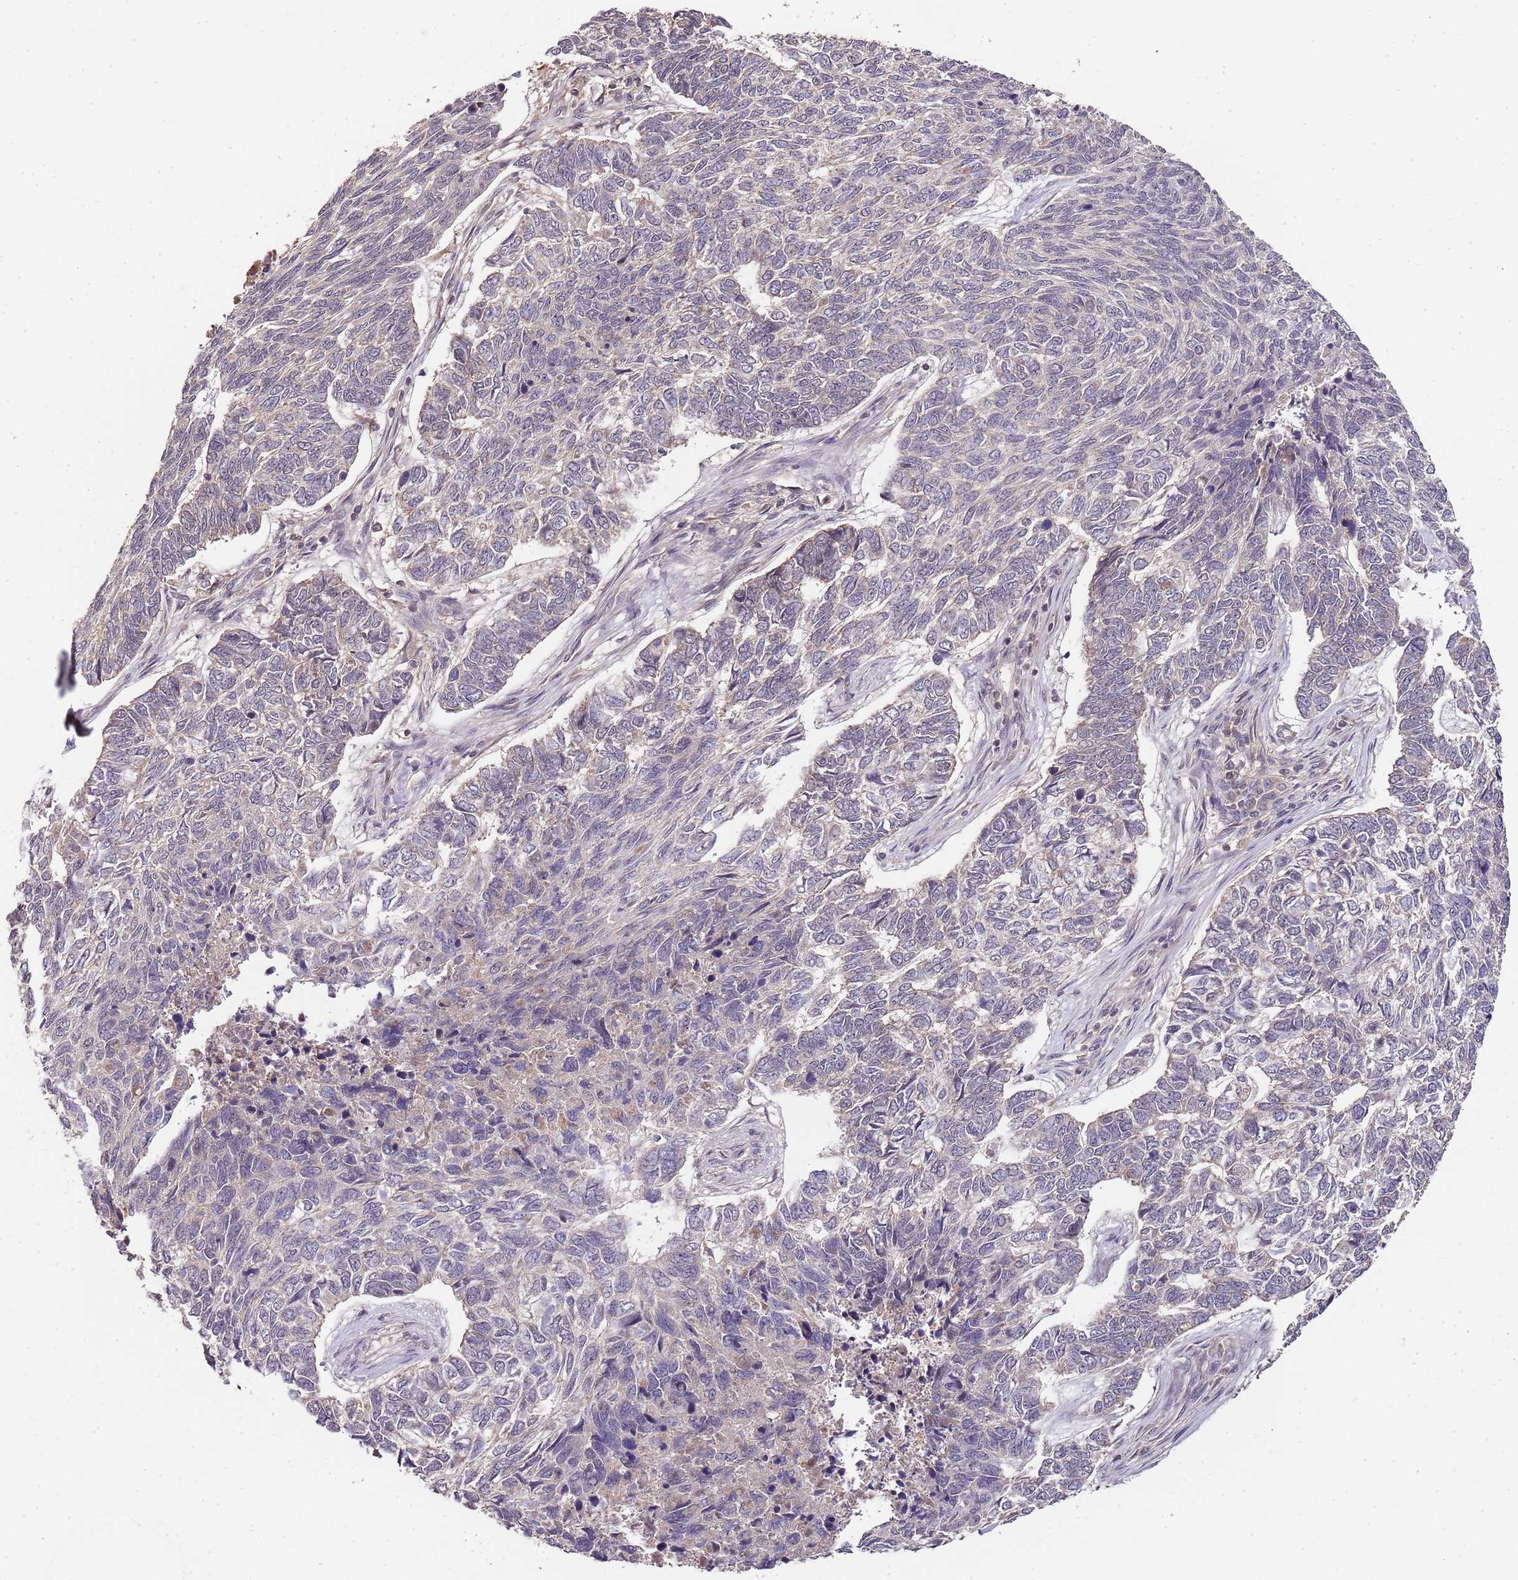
{"staining": {"intensity": "negative", "quantity": "none", "location": "none"}, "tissue": "skin cancer", "cell_type": "Tumor cells", "image_type": "cancer", "snomed": [{"axis": "morphology", "description": "Basal cell carcinoma"}, {"axis": "topography", "description": "Skin"}], "caption": "High magnification brightfield microscopy of basal cell carcinoma (skin) stained with DAB (brown) and counterstained with hematoxylin (blue): tumor cells show no significant positivity.", "gene": "LIN37", "patient": {"sex": "female", "age": 65}}